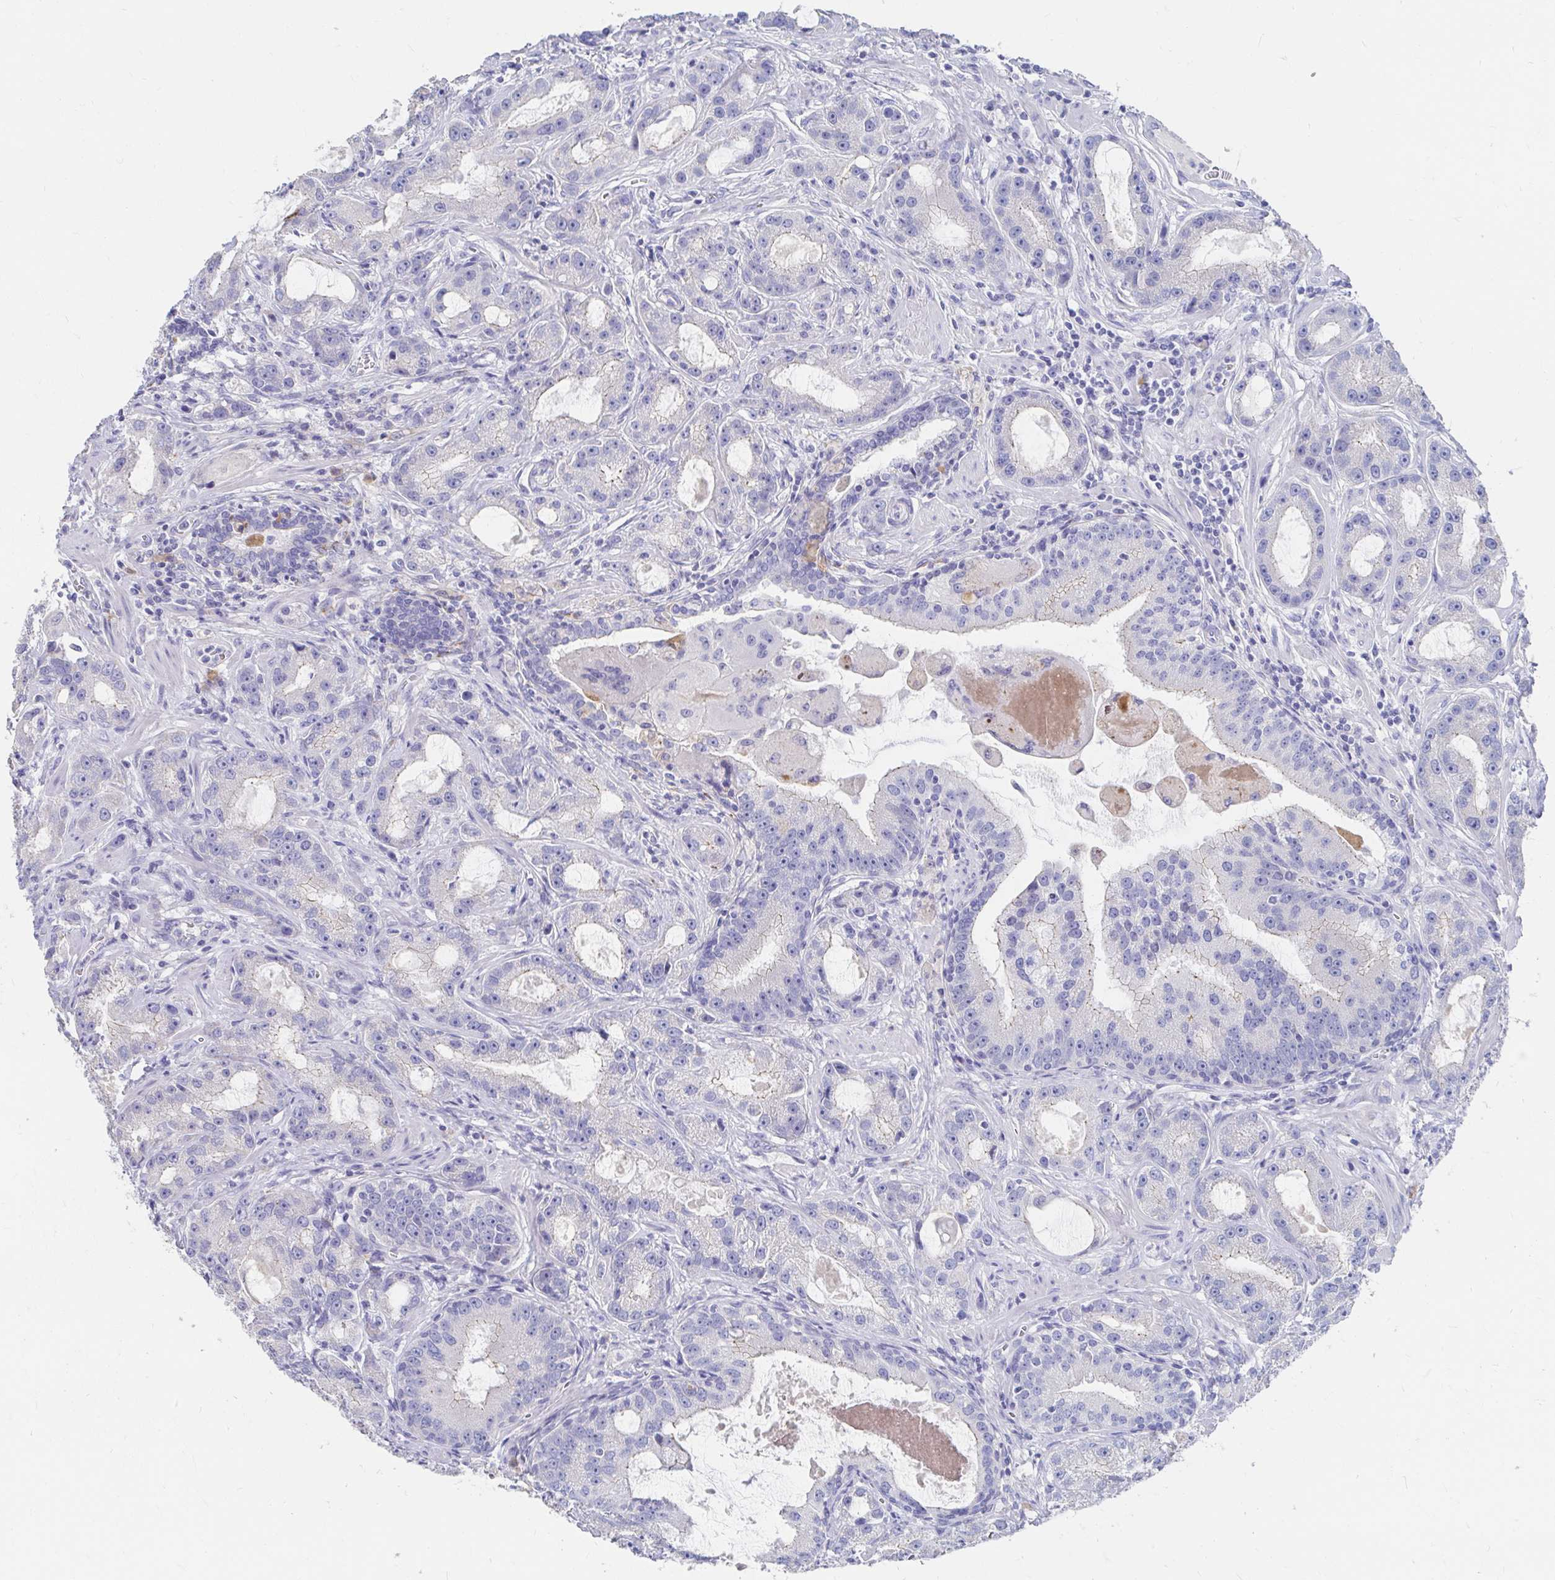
{"staining": {"intensity": "negative", "quantity": "none", "location": "none"}, "tissue": "prostate cancer", "cell_type": "Tumor cells", "image_type": "cancer", "snomed": [{"axis": "morphology", "description": "Adenocarcinoma, High grade"}, {"axis": "topography", "description": "Prostate"}], "caption": "High magnification brightfield microscopy of prostate cancer (high-grade adenocarcinoma) stained with DAB (3,3'-diaminobenzidine) (brown) and counterstained with hematoxylin (blue): tumor cells show no significant expression.", "gene": "LAMC3", "patient": {"sex": "male", "age": 65}}